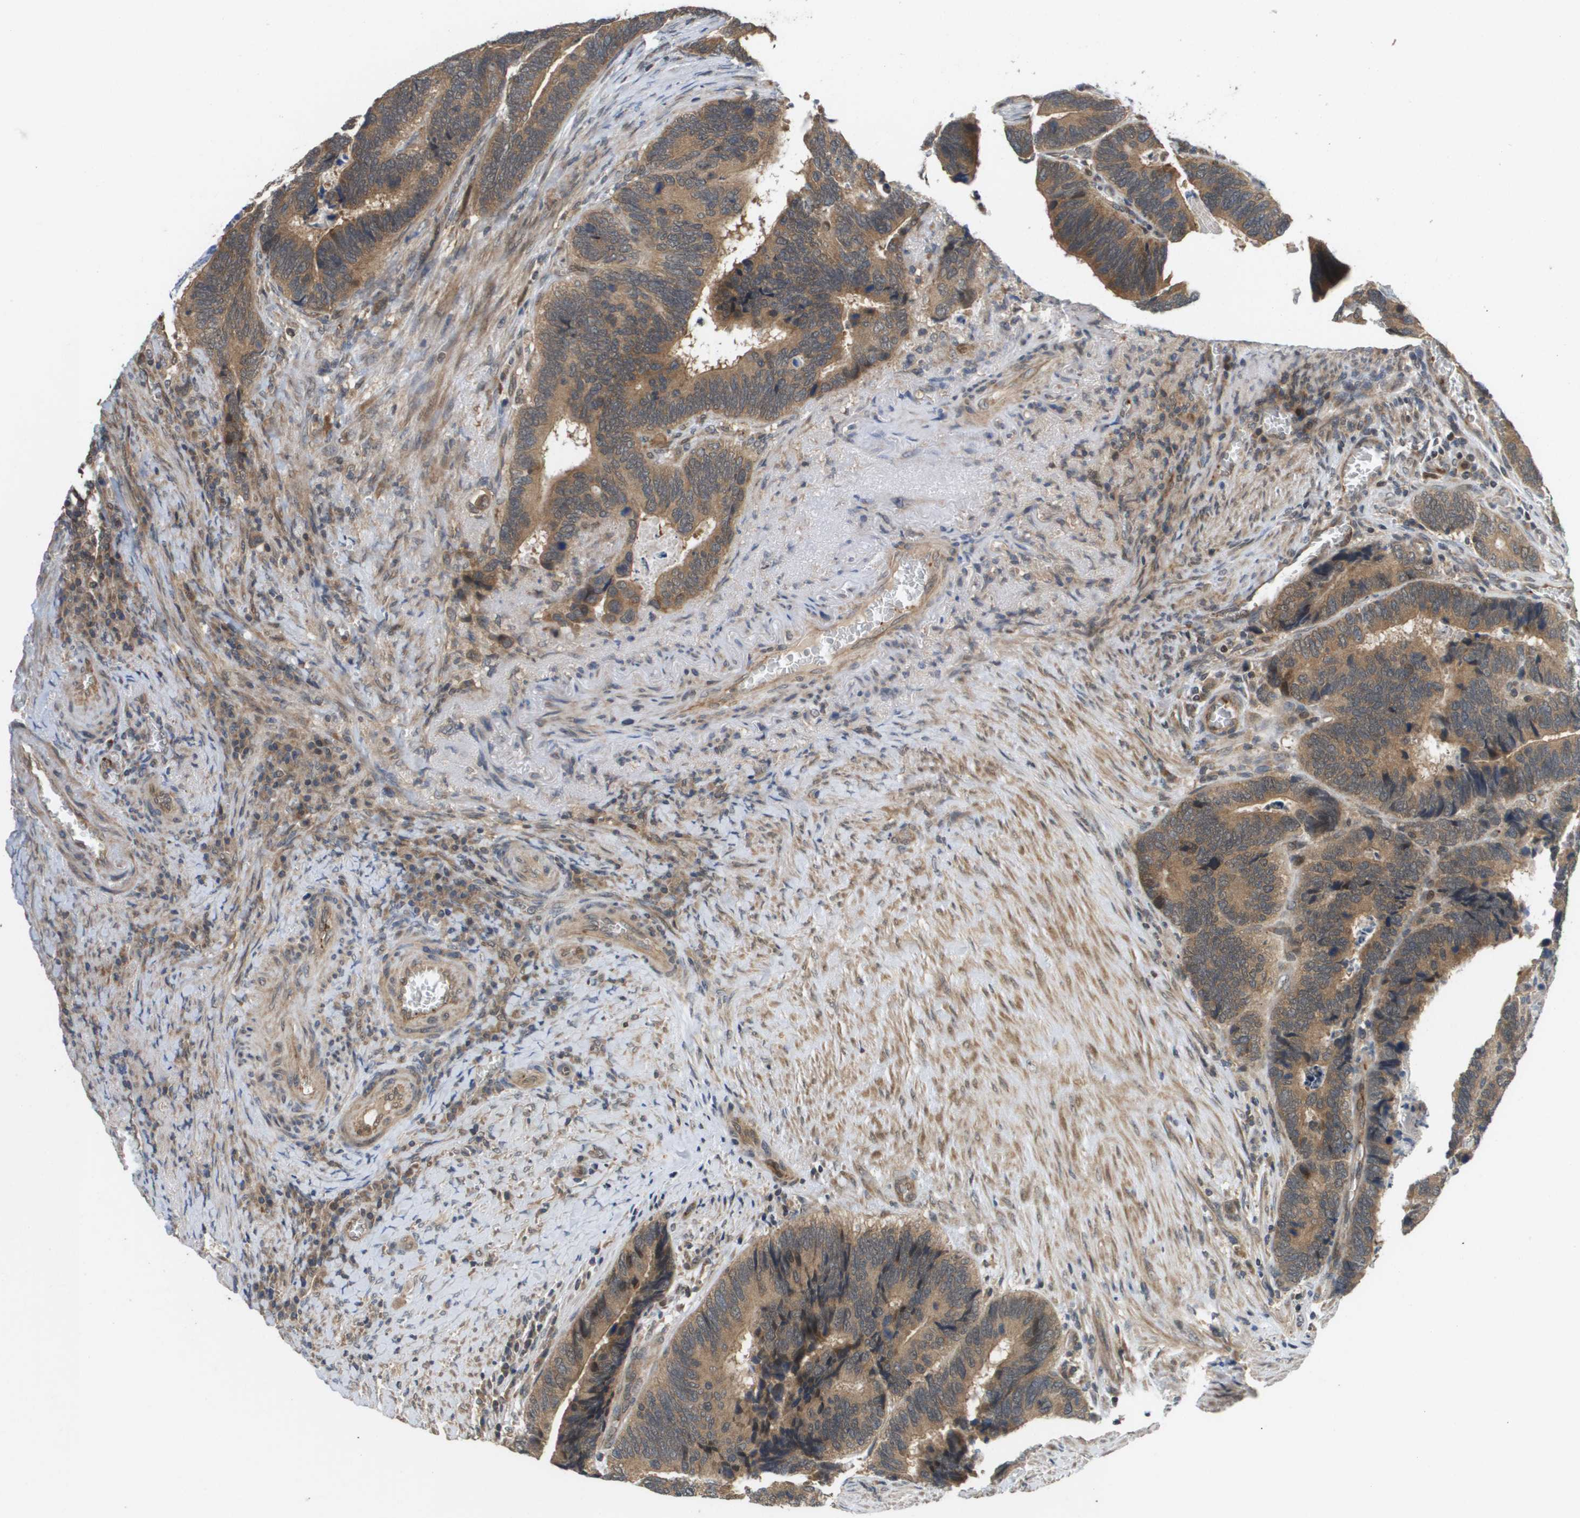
{"staining": {"intensity": "moderate", "quantity": ">75%", "location": "cytoplasmic/membranous"}, "tissue": "colorectal cancer", "cell_type": "Tumor cells", "image_type": "cancer", "snomed": [{"axis": "morphology", "description": "Adenocarcinoma, NOS"}, {"axis": "topography", "description": "Colon"}], "caption": "Human colorectal cancer (adenocarcinoma) stained for a protein (brown) shows moderate cytoplasmic/membranous positive expression in about >75% of tumor cells.", "gene": "RBM38", "patient": {"sex": "male", "age": 72}}